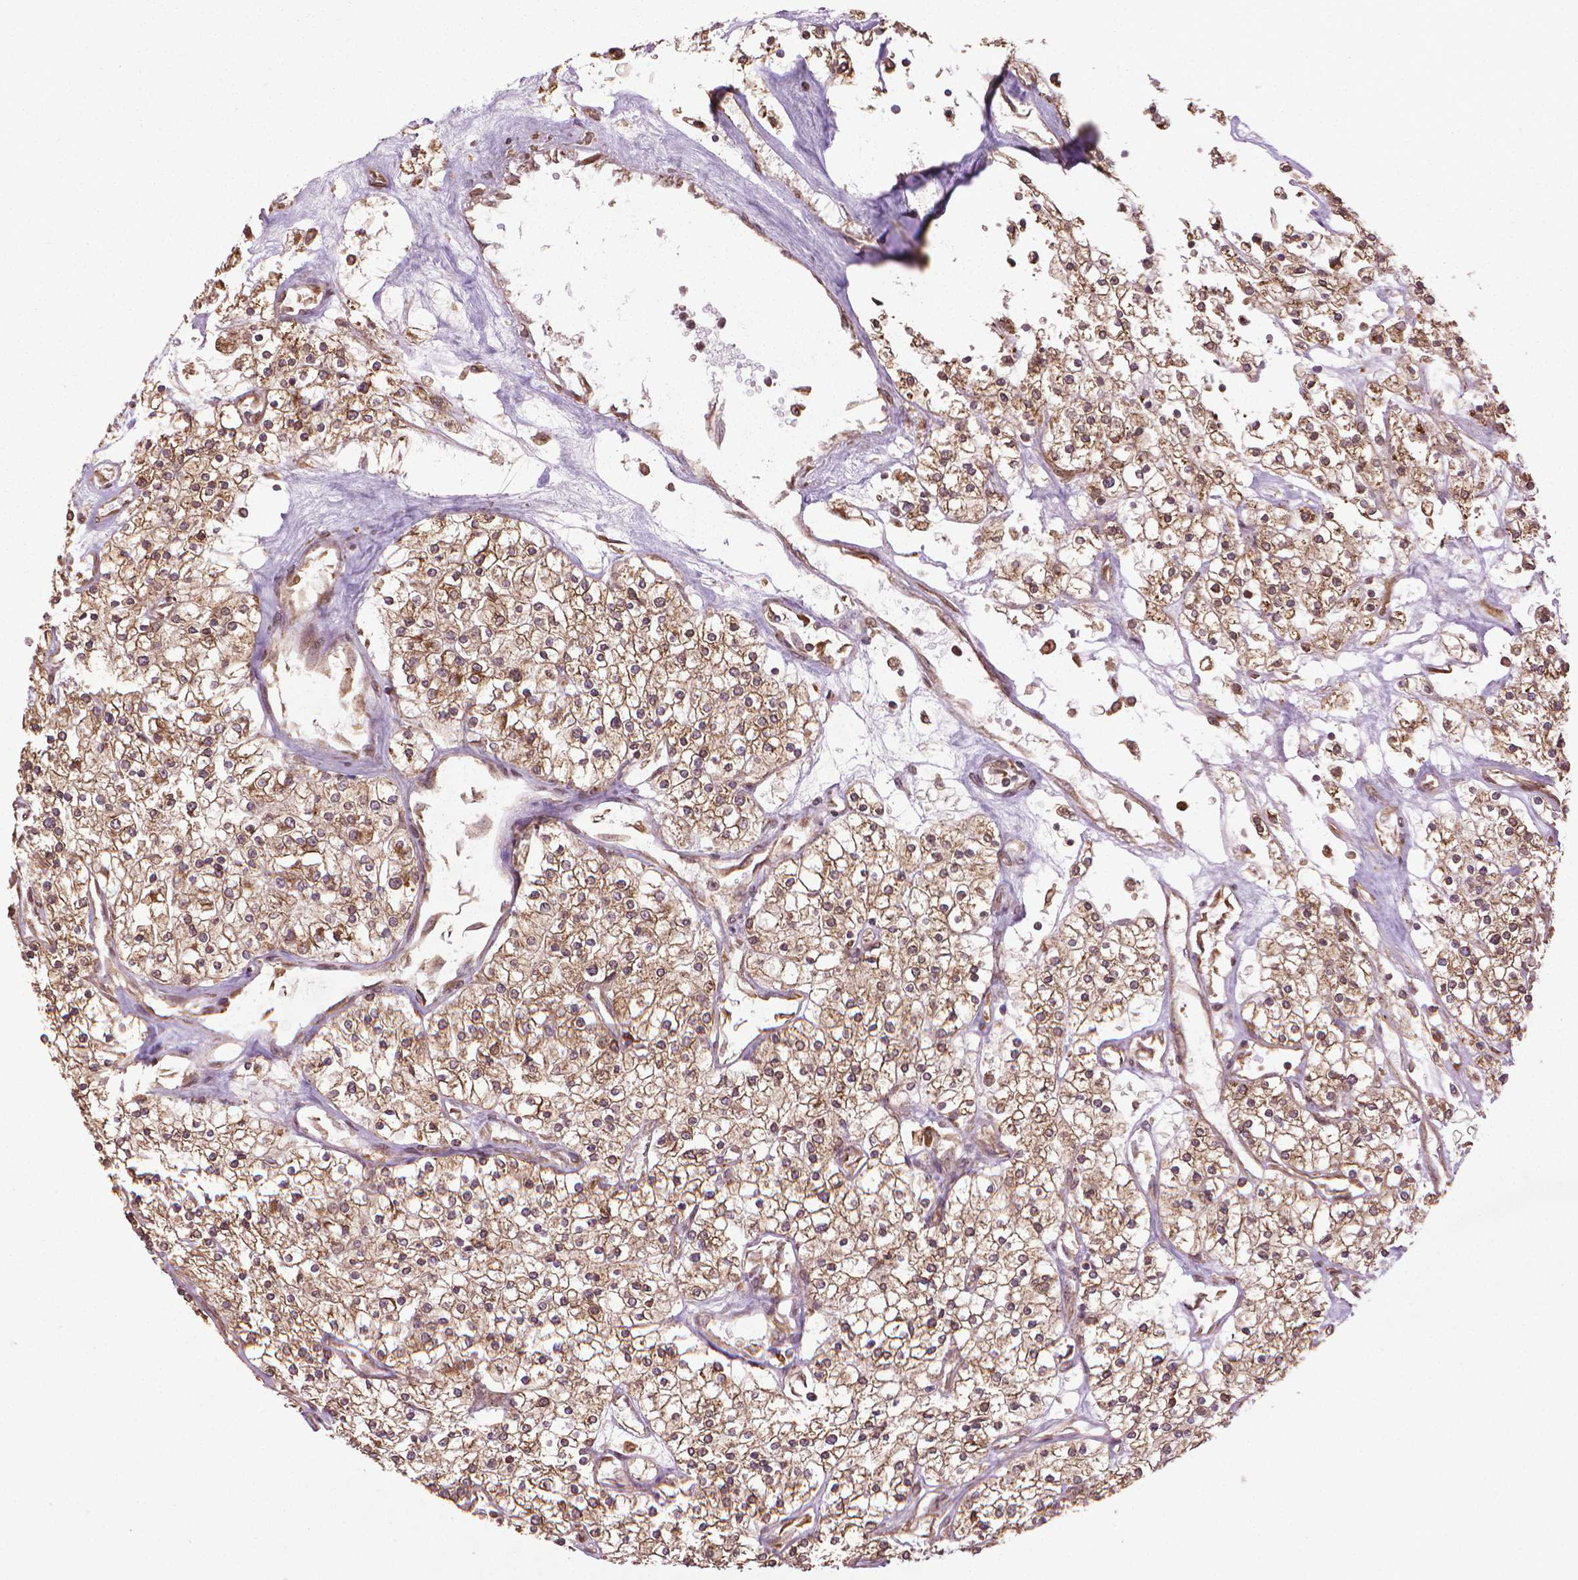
{"staining": {"intensity": "moderate", "quantity": ">75%", "location": "cytoplasmic/membranous,nuclear"}, "tissue": "renal cancer", "cell_type": "Tumor cells", "image_type": "cancer", "snomed": [{"axis": "morphology", "description": "Adenocarcinoma, NOS"}, {"axis": "topography", "description": "Kidney"}], "caption": "A photomicrograph showing moderate cytoplasmic/membranous and nuclear staining in approximately >75% of tumor cells in renal cancer, as visualized by brown immunohistochemical staining.", "gene": "GAS1", "patient": {"sex": "male", "age": 80}}